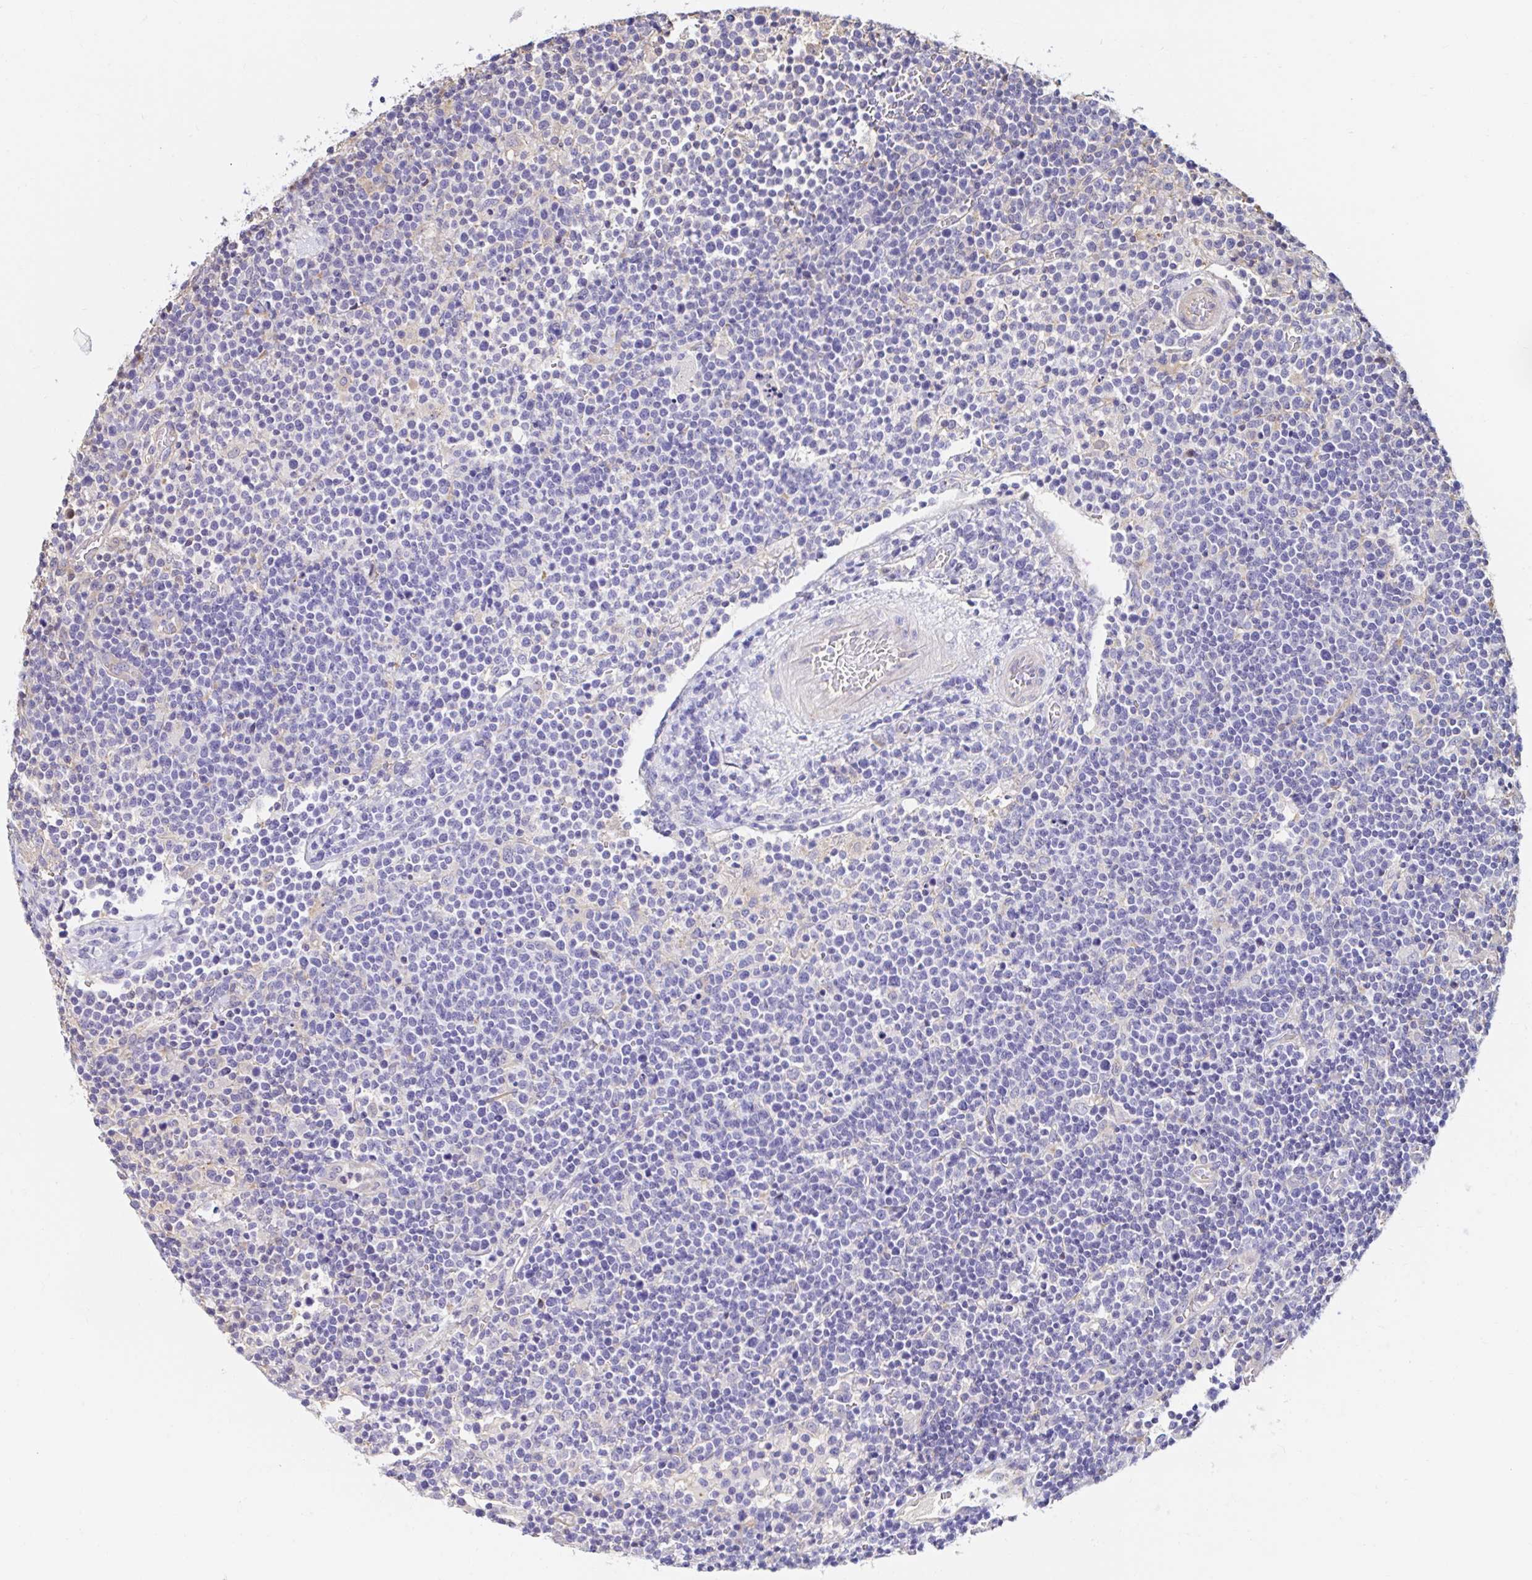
{"staining": {"intensity": "negative", "quantity": "none", "location": "none"}, "tissue": "lymphoma", "cell_type": "Tumor cells", "image_type": "cancer", "snomed": [{"axis": "morphology", "description": "Malignant lymphoma, non-Hodgkin's type, High grade"}, {"axis": "topography", "description": "Lymph node"}], "caption": "Malignant lymphoma, non-Hodgkin's type (high-grade) stained for a protein using immunohistochemistry displays no expression tumor cells.", "gene": "RSRP1", "patient": {"sex": "male", "age": 61}}